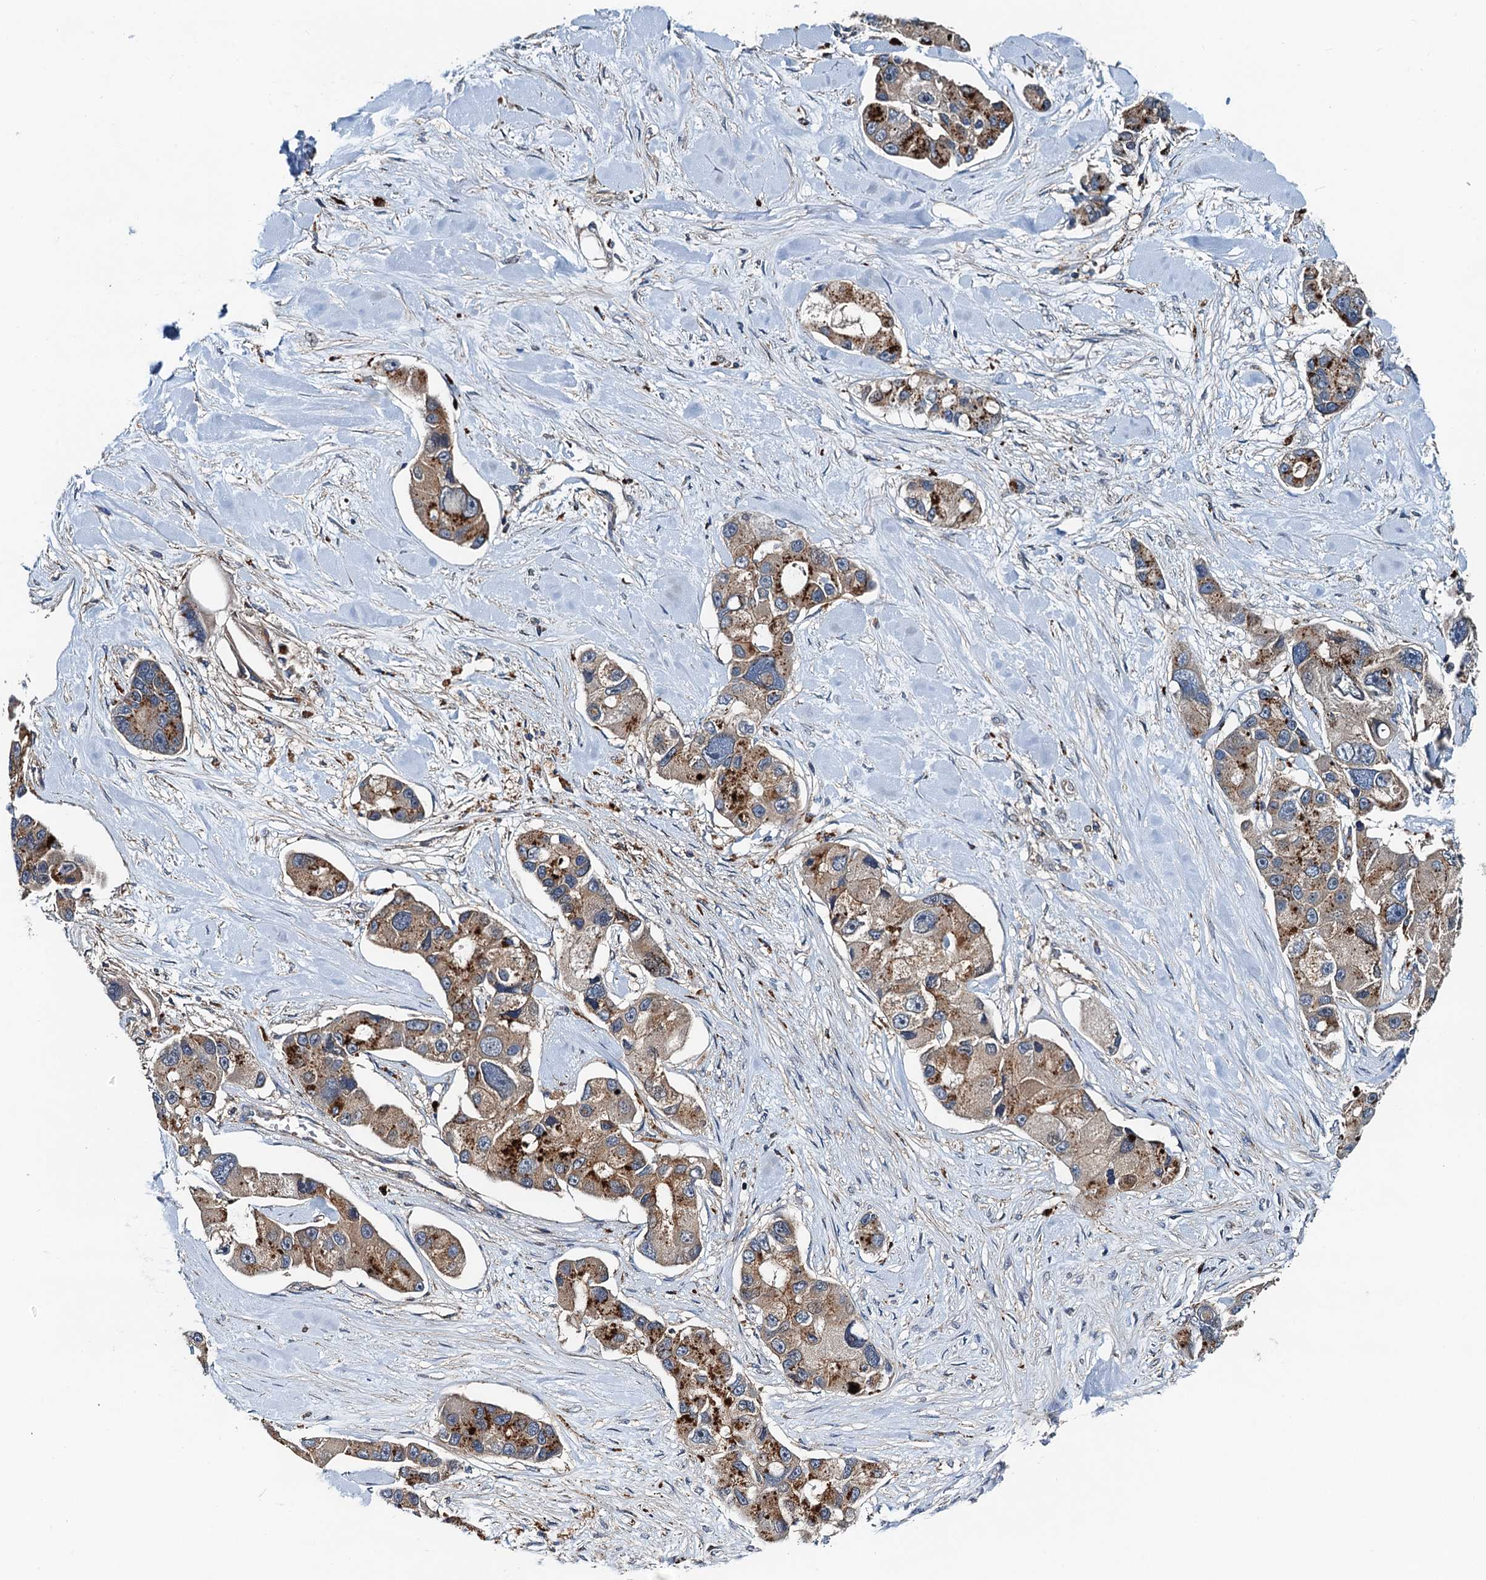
{"staining": {"intensity": "moderate", "quantity": ">75%", "location": "cytoplasmic/membranous"}, "tissue": "lung cancer", "cell_type": "Tumor cells", "image_type": "cancer", "snomed": [{"axis": "morphology", "description": "Adenocarcinoma, NOS"}, {"axis": "topography", "description": "Lung"}], "caption": "Lung cancer stained for a protein demonstrates moderate cytoplasmic/membranous positivity in tumor cells.", "gene": "EFL1", "patient": {"sex": "female", "age": 54}}